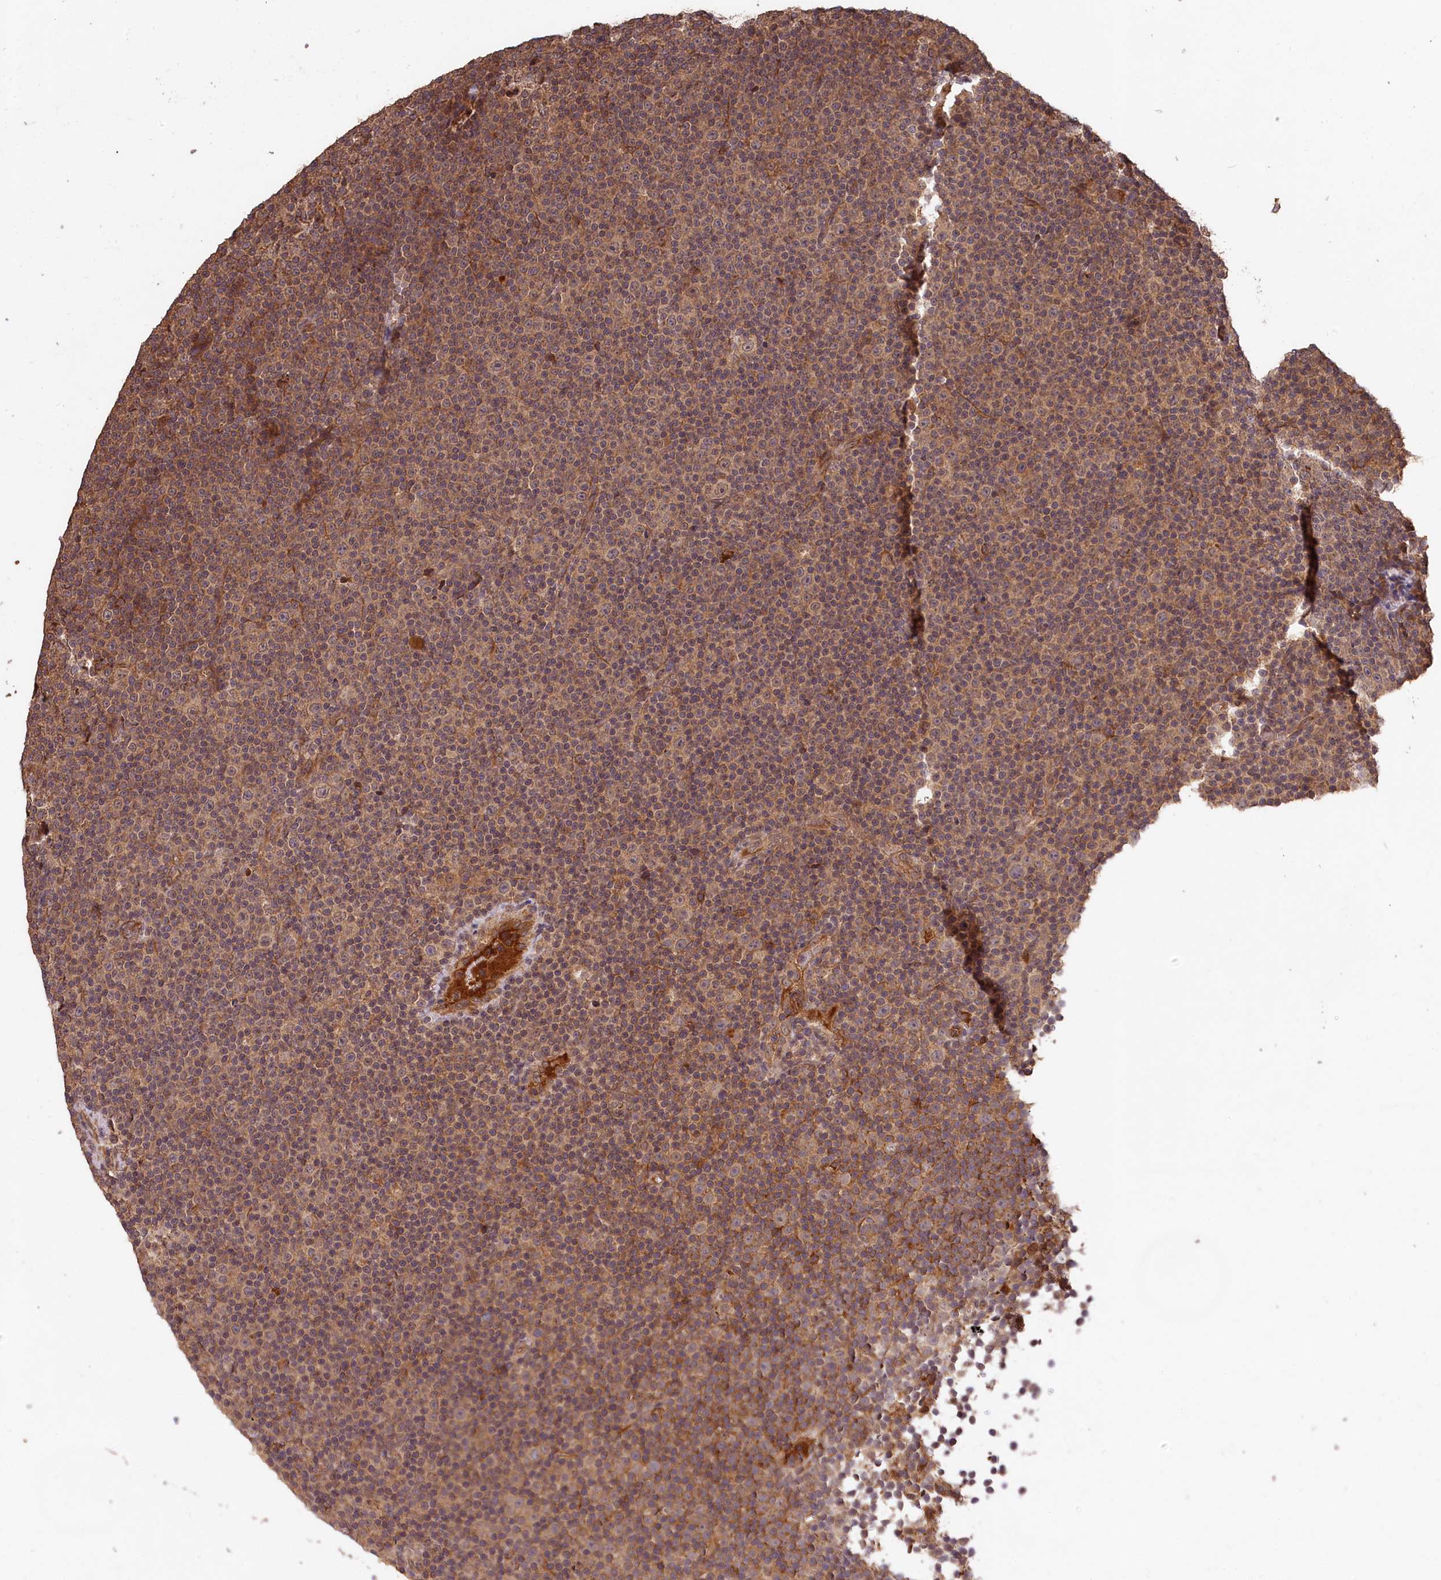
{"staining": {"intensity": "weak", "quantity": "25%-75%", "location": "cytoplasmic/membranous"}, "tissue": "lymphoma", "cell_type": "Tumor cells", "image_type": "cancer", "snomed": [{"axis": "morphology", "description": "Malignant lymphoma, non-Hodgkin's type, Low grade"}, {"axis": "topography", "description": "Lymph node"}], "caption": "Protein staining by immunohistochemistry reveals weak cytoplasmic/membranous positivity in approximately 25%-75% of tumor cells in low-grade malignant lymphoma, non-Hodgkin's type.", "gene": "MCF2L2", "patient": {"sex": "female", "age": 67}}